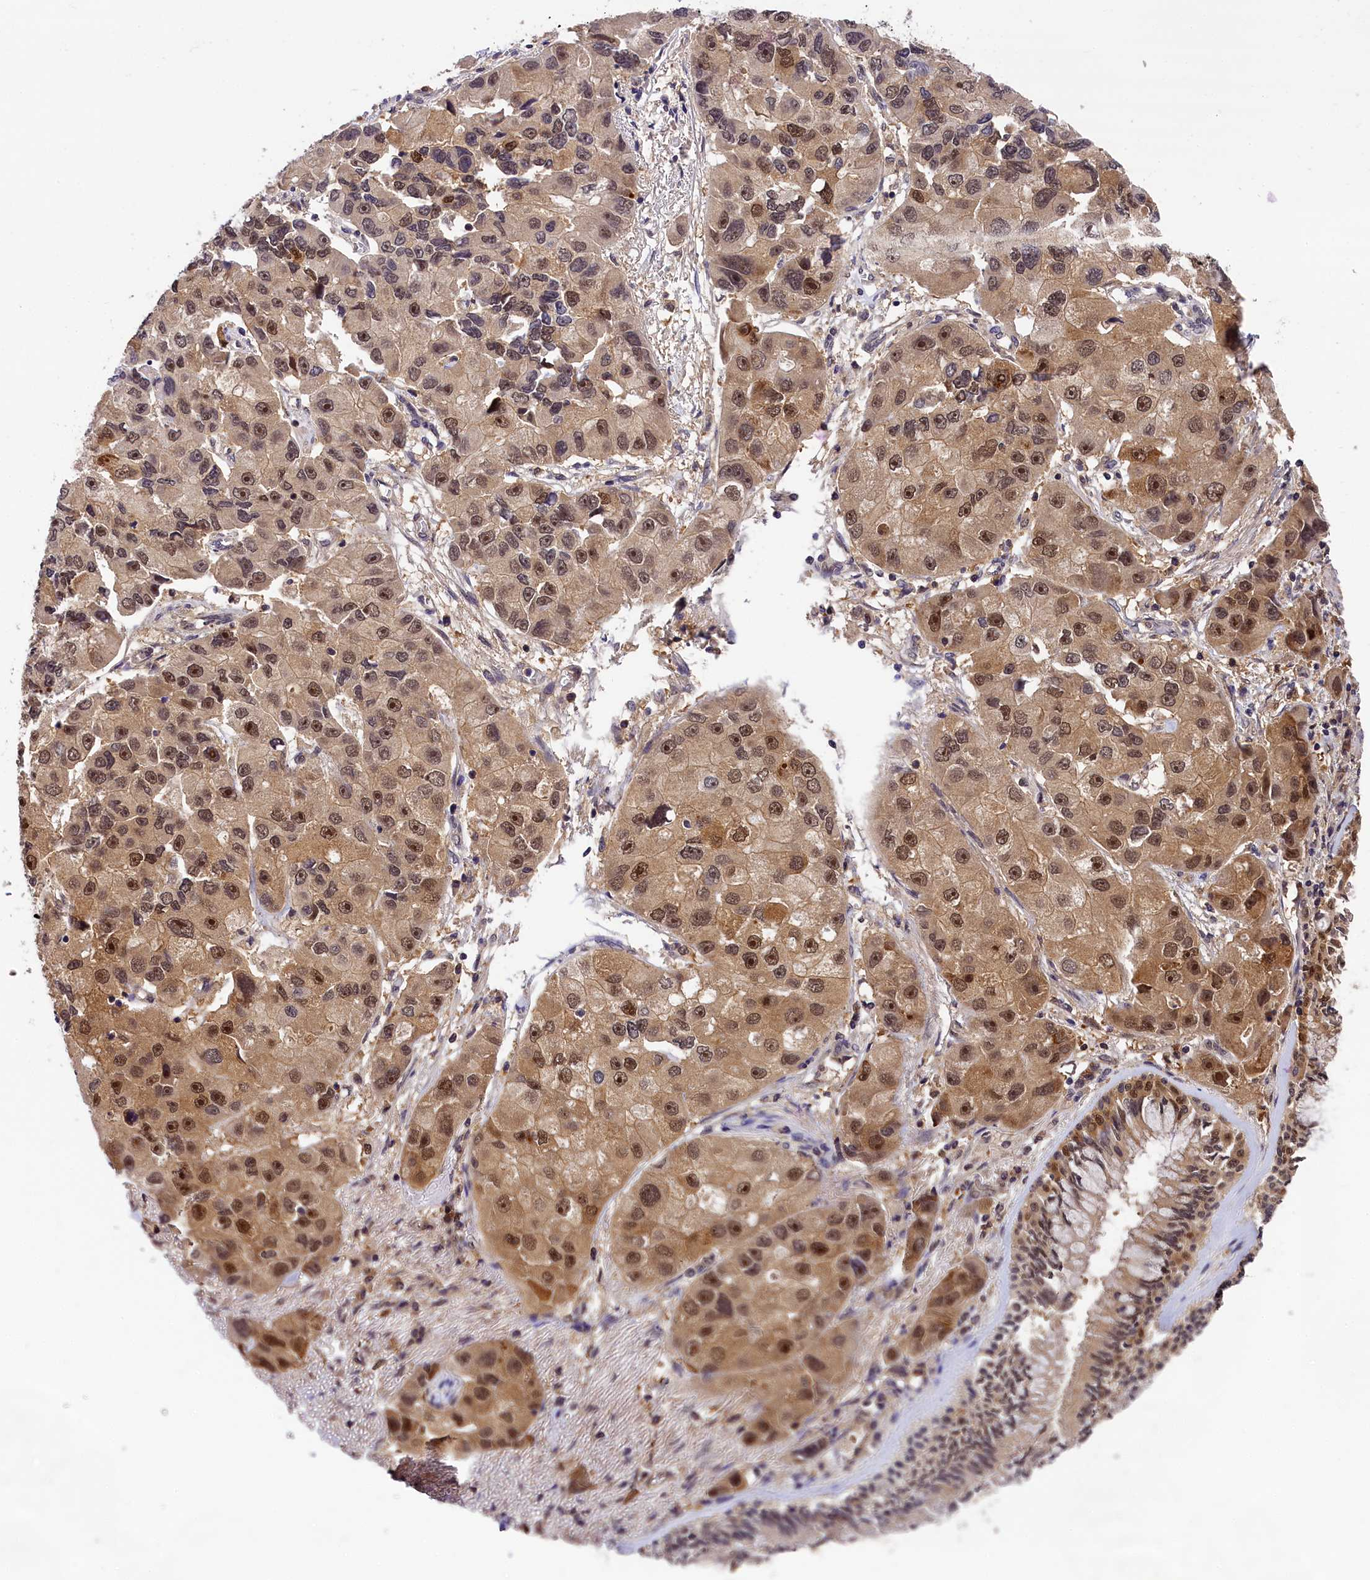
{"staining": {"intensity": "moderate", "quantity": ">75%", "location": "cytoplasmic/membranous,nuclear"}, "tissue": "lung cancer", "cell_type": "Tumor cells", "image_type": "cancer", "snomed": [{"axis": "morphology", "description": "Adenocarcinoma, NOS"}, {"axis": "topography", "description": "Lung"}], "caption": "About >75% of tumor cells in lung adenocarcinoma exhibit moderate cytoplasmic/membranous and nuclear protein staining as visualized by brown immunohistochemical staining.", "gene": "EIF6", "patient": {"sex": "female", "age": 54}}